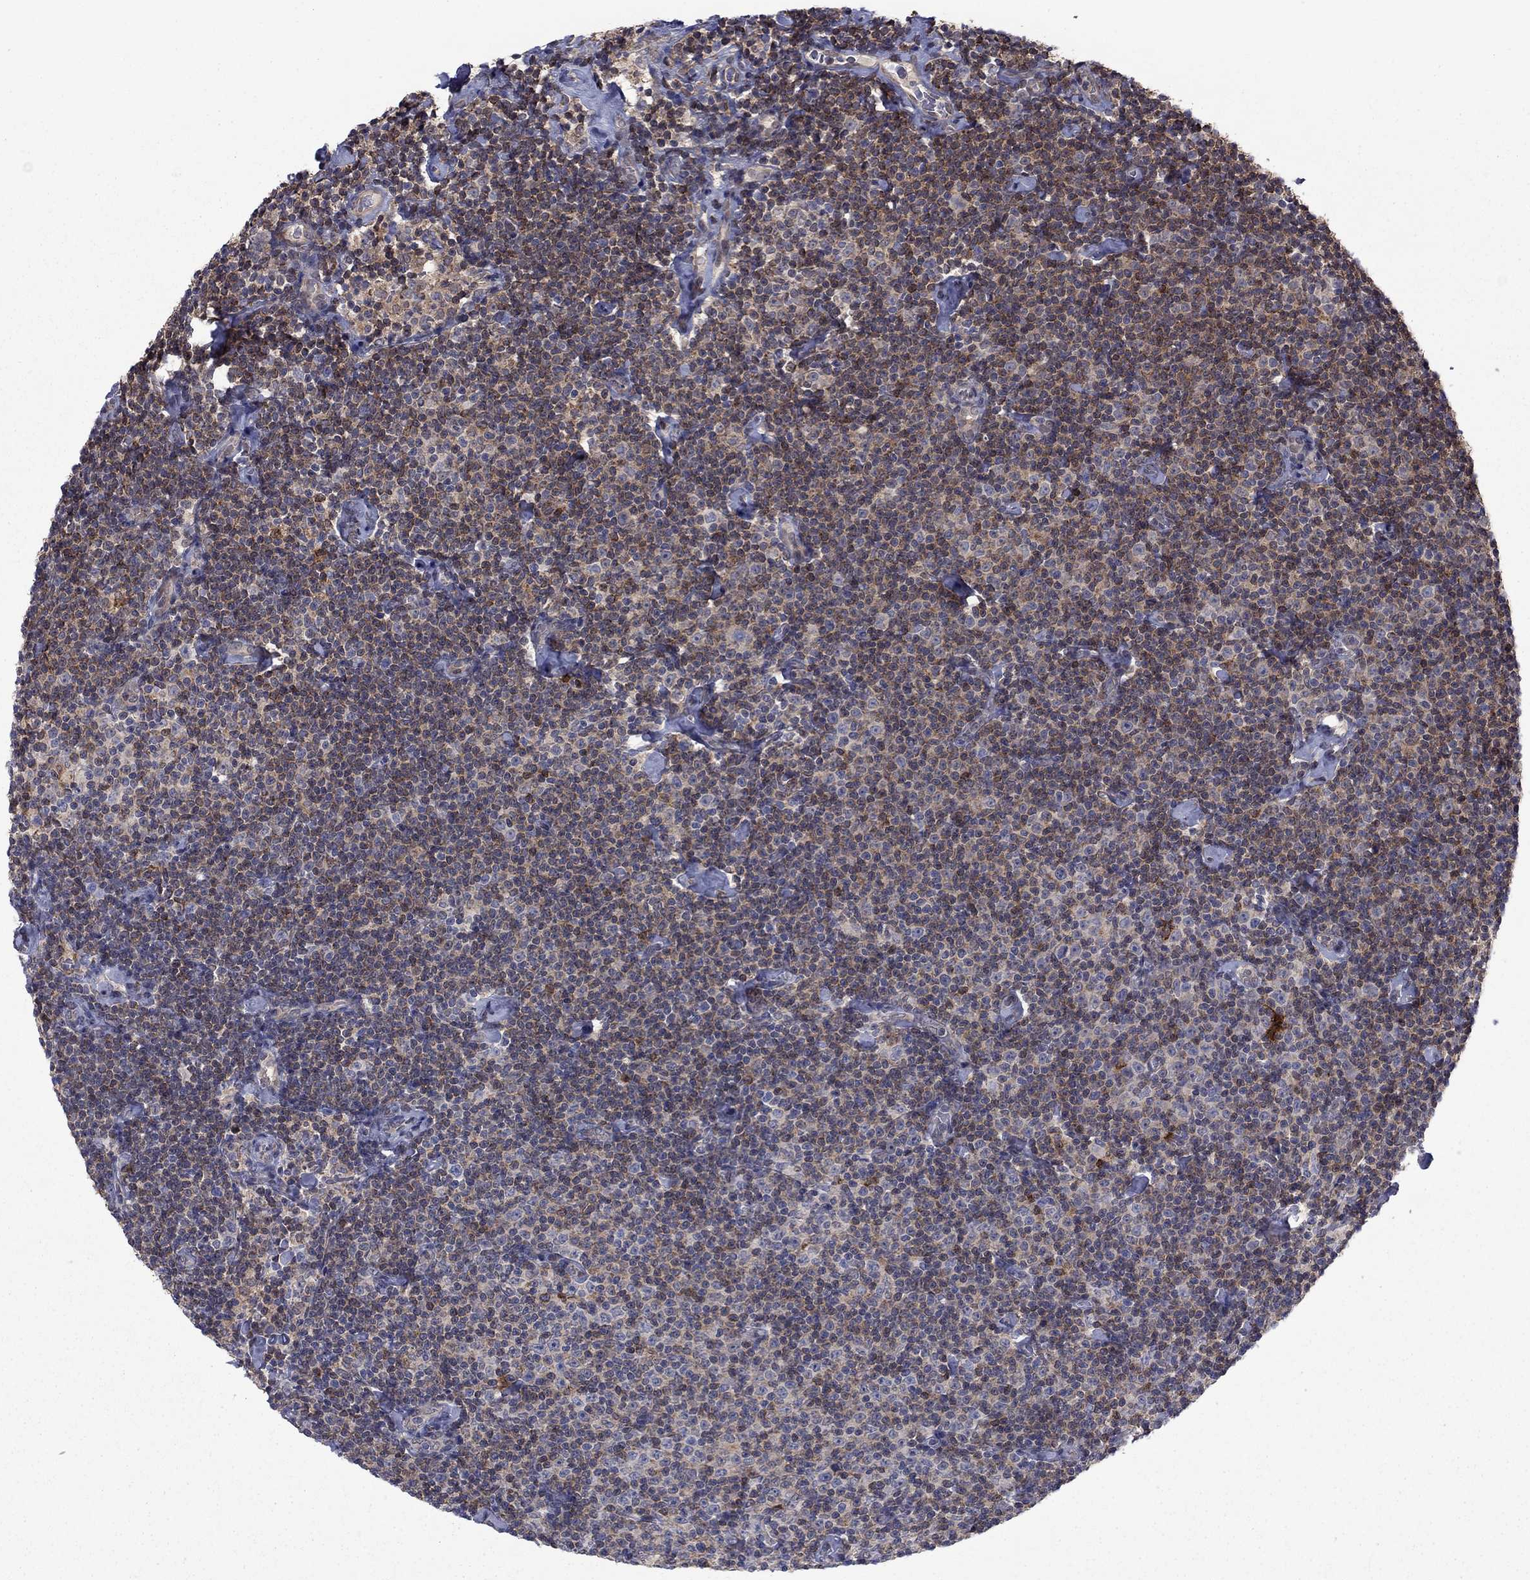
{"staining": {"intensity": "weak", "quantity": "25%-75%", "location": "cytoplasmic/membranous"}, "tissue": "lymphoma", "cell_type": "Tumor cells", "image_type": "cancer", "snomed": [{"axis": "morphology", "description": "Malignant lymphoma, non-Hodgkin's type, Low grade"}, {"axis": "topography", "description": "Lymph node"}], "caption": "Immunohistochemical staining of human lymphoma displays weak cytoplasmic/membranous protein staining in about 25%-75% of tumor cells.", "gene": "GRHPR", "patient": {"sex": "male", "age": 81}}